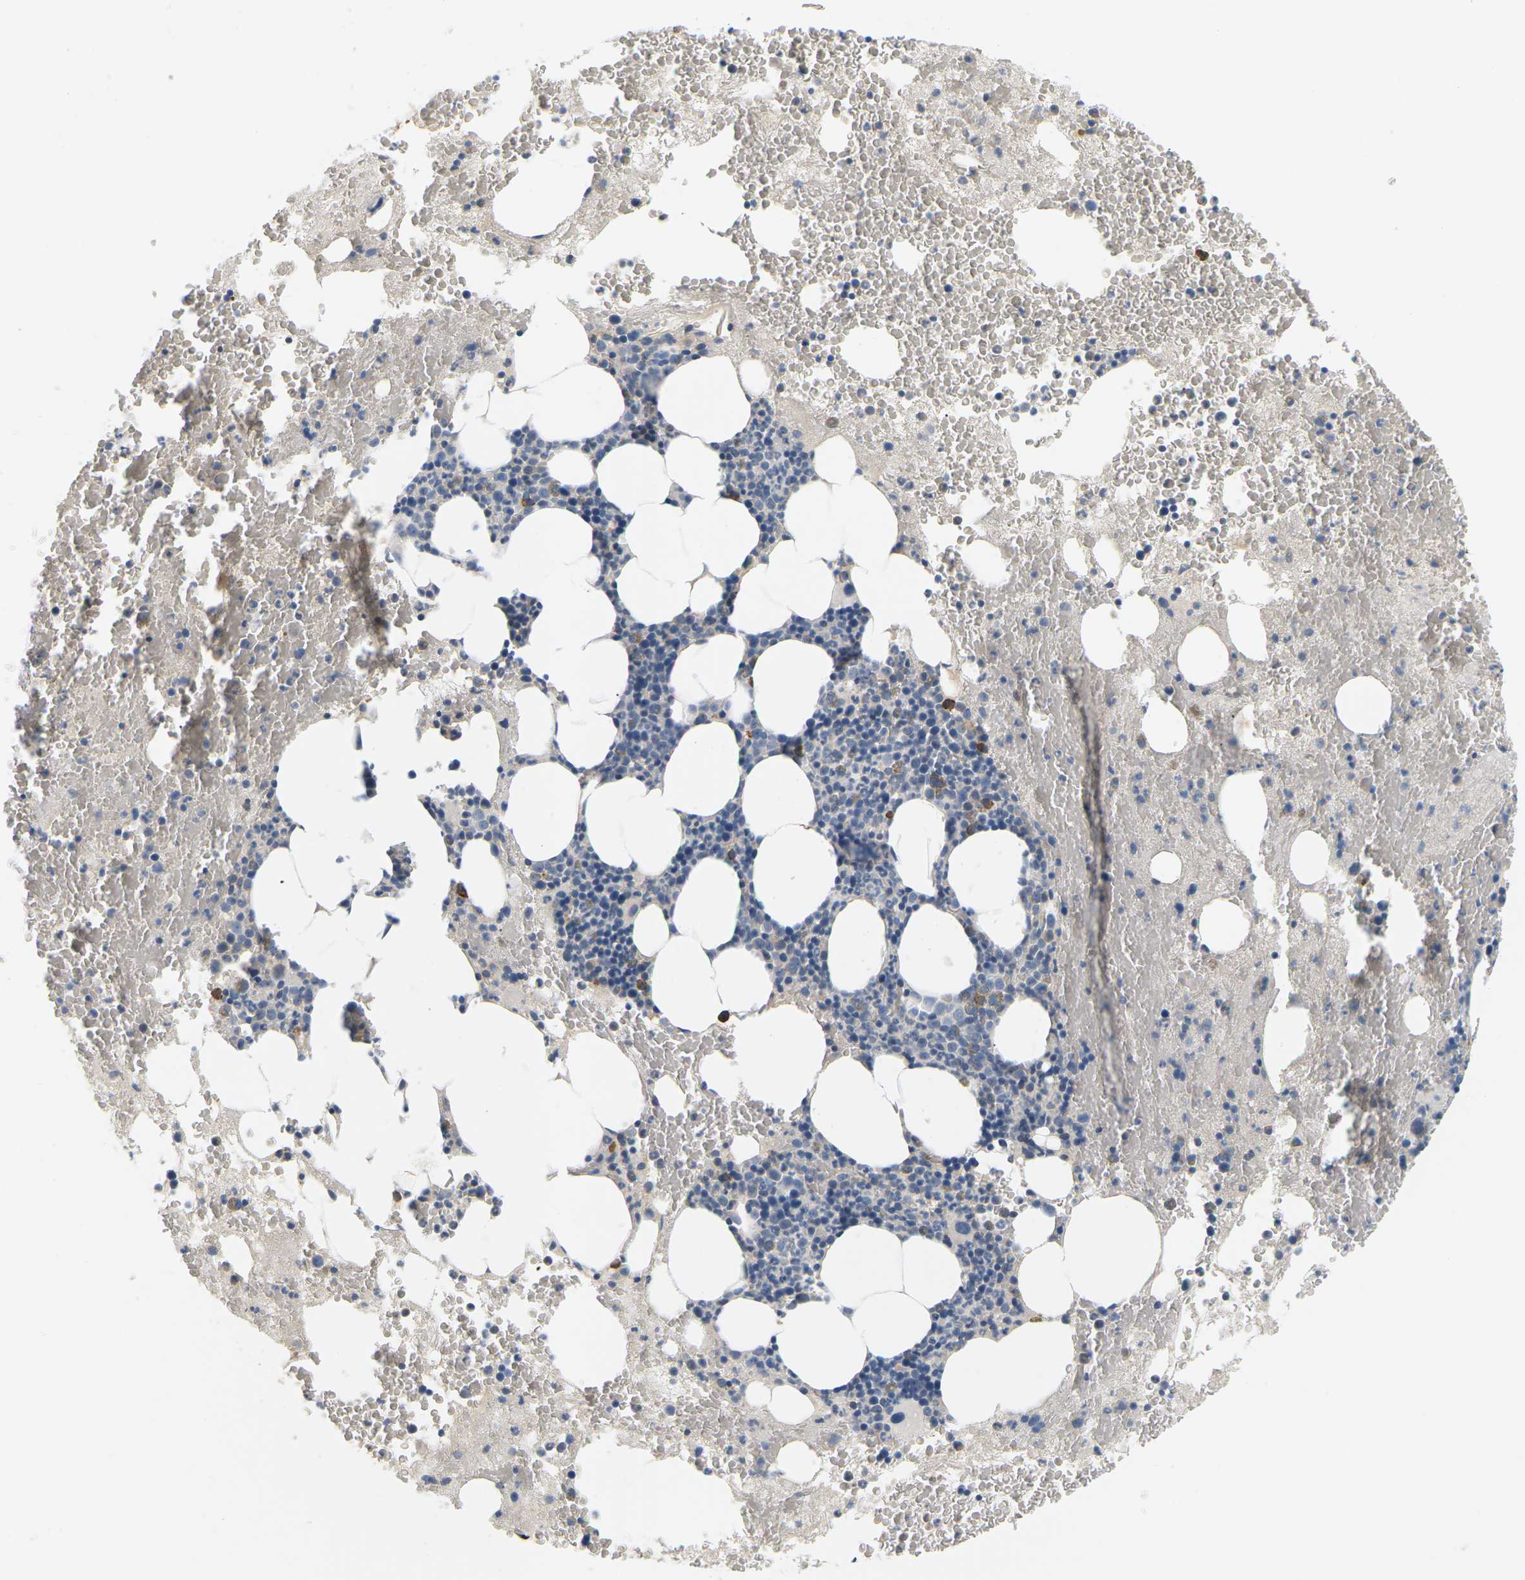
{"staining": {"intensity": "moderate", "quantity": "<25%", "location": "cytoplasmic/membranous"}, "tissue": "bone marrow", "cell_type": "Hematopoietic cells", "image_type": "normal", "snomed": [{"axis": "morphology", "description": "Normal tissue, NOS"}, {"axis": "morphology", "description": "Inflammation, NOS"}, {"axis": "topography", "description": "Bone marrow"}], "caption": "Immunohistochemistry (IHC) of benign bone marrow reveals low levels of moderate cytoplasmic/membranous staining in about <25% of hematopoietic cells. (Stains: DAB in brown, nuclei in blue, Microscopy: brightfield microscopy at high magnification).", "gene": "EVA1C", "patient": {"sex": "male", "age": 63}}